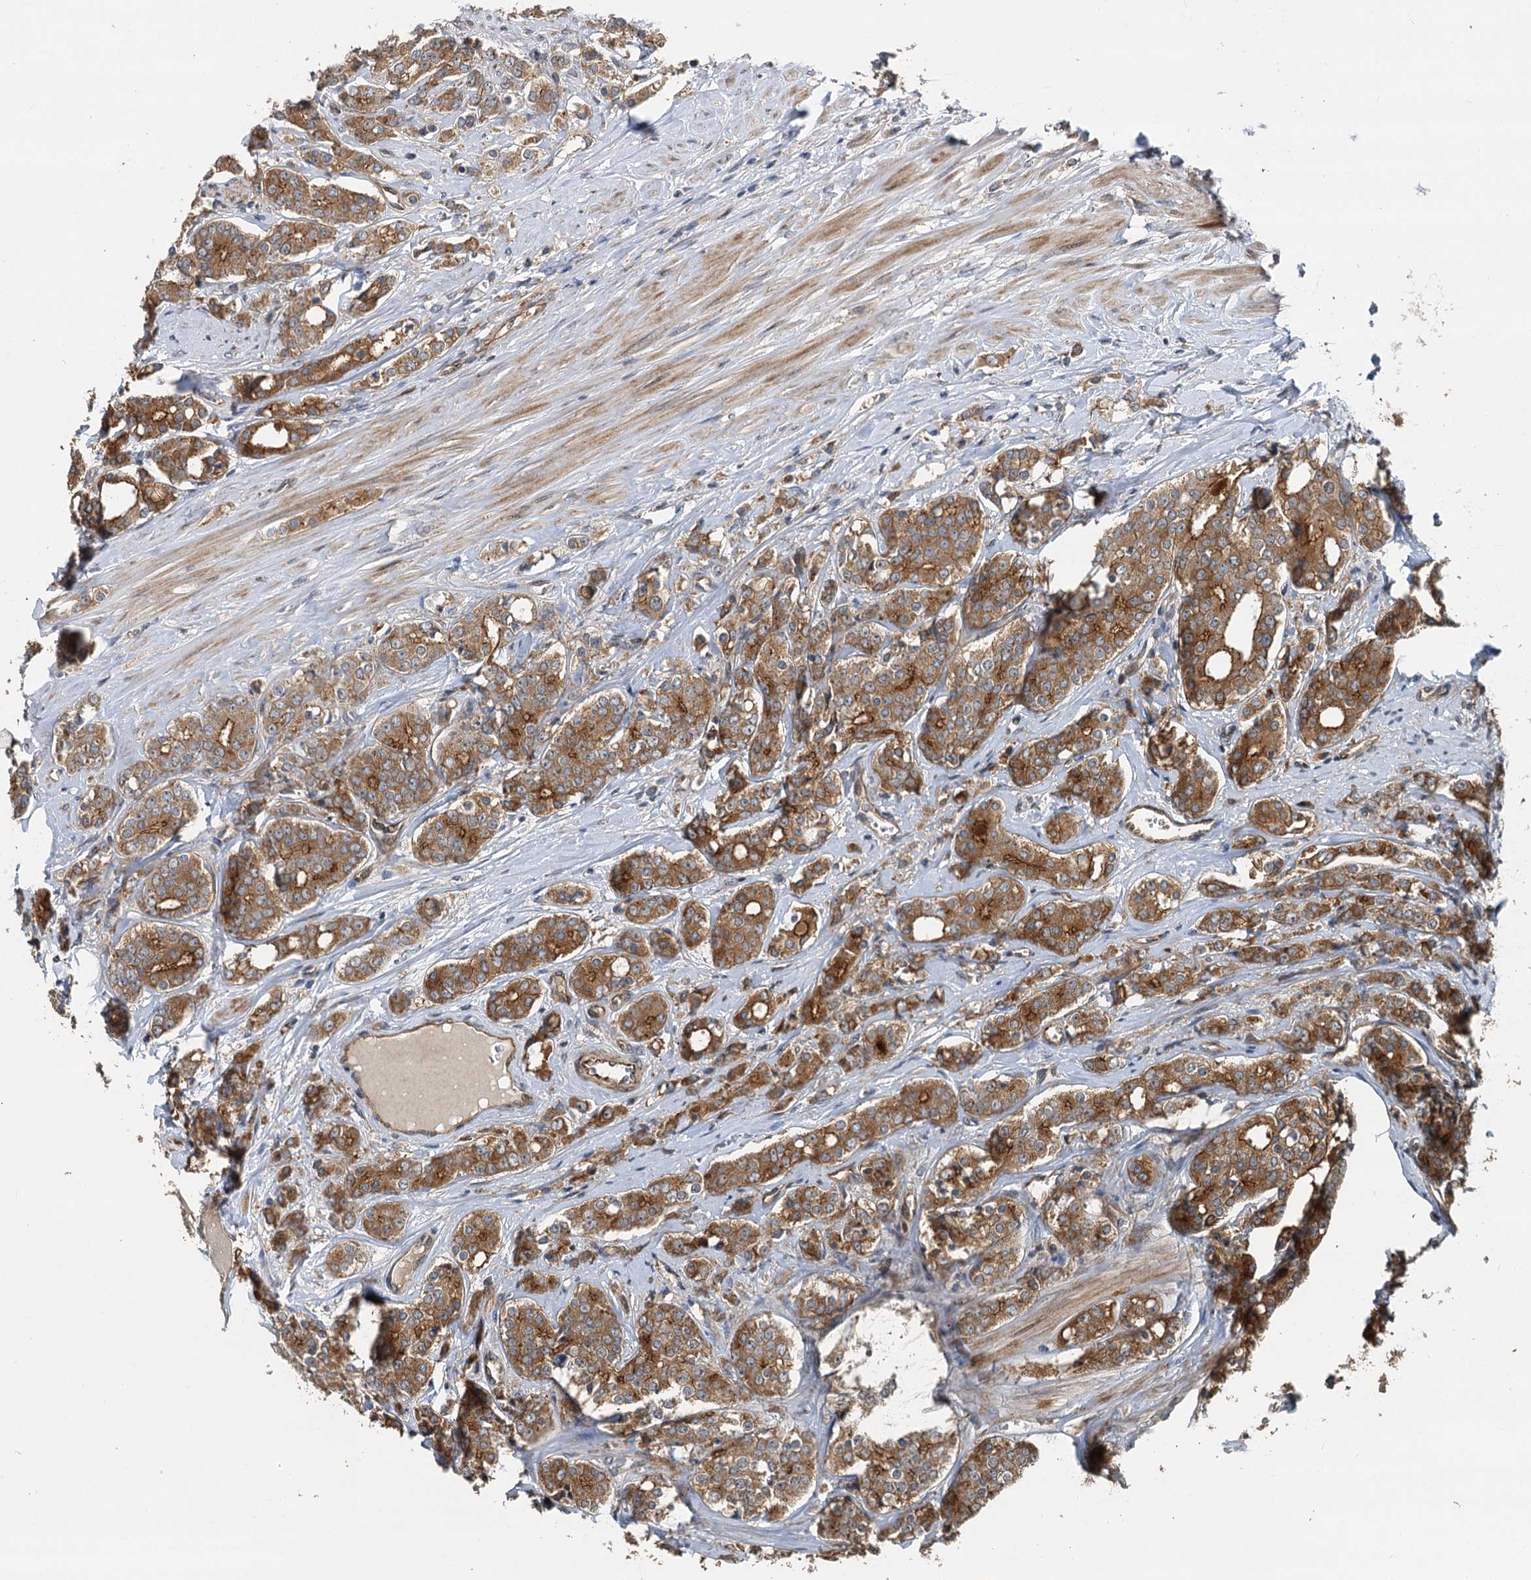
{"staining": {"intensity": "strong", "quantity": ">75%", "location": "cytoplasmic/membranous"}, "tissue": "prostate cancer", "cell_type": "Tumor cells", "image_type": "cancer", "snomed": [{"axis": "morphology", "description": "Adenocarcinoma, High grade"}, {"axis": "topography", "description": "Prostate"}], "caption": "This is a micrograph of immunohistochemistry staining of prostate cancer, which shows strong positivity in the cytoplasmic/membranous of tumor cells.", "gene": "LRRK2", "patient": {"sex": "male", "age": 62}}